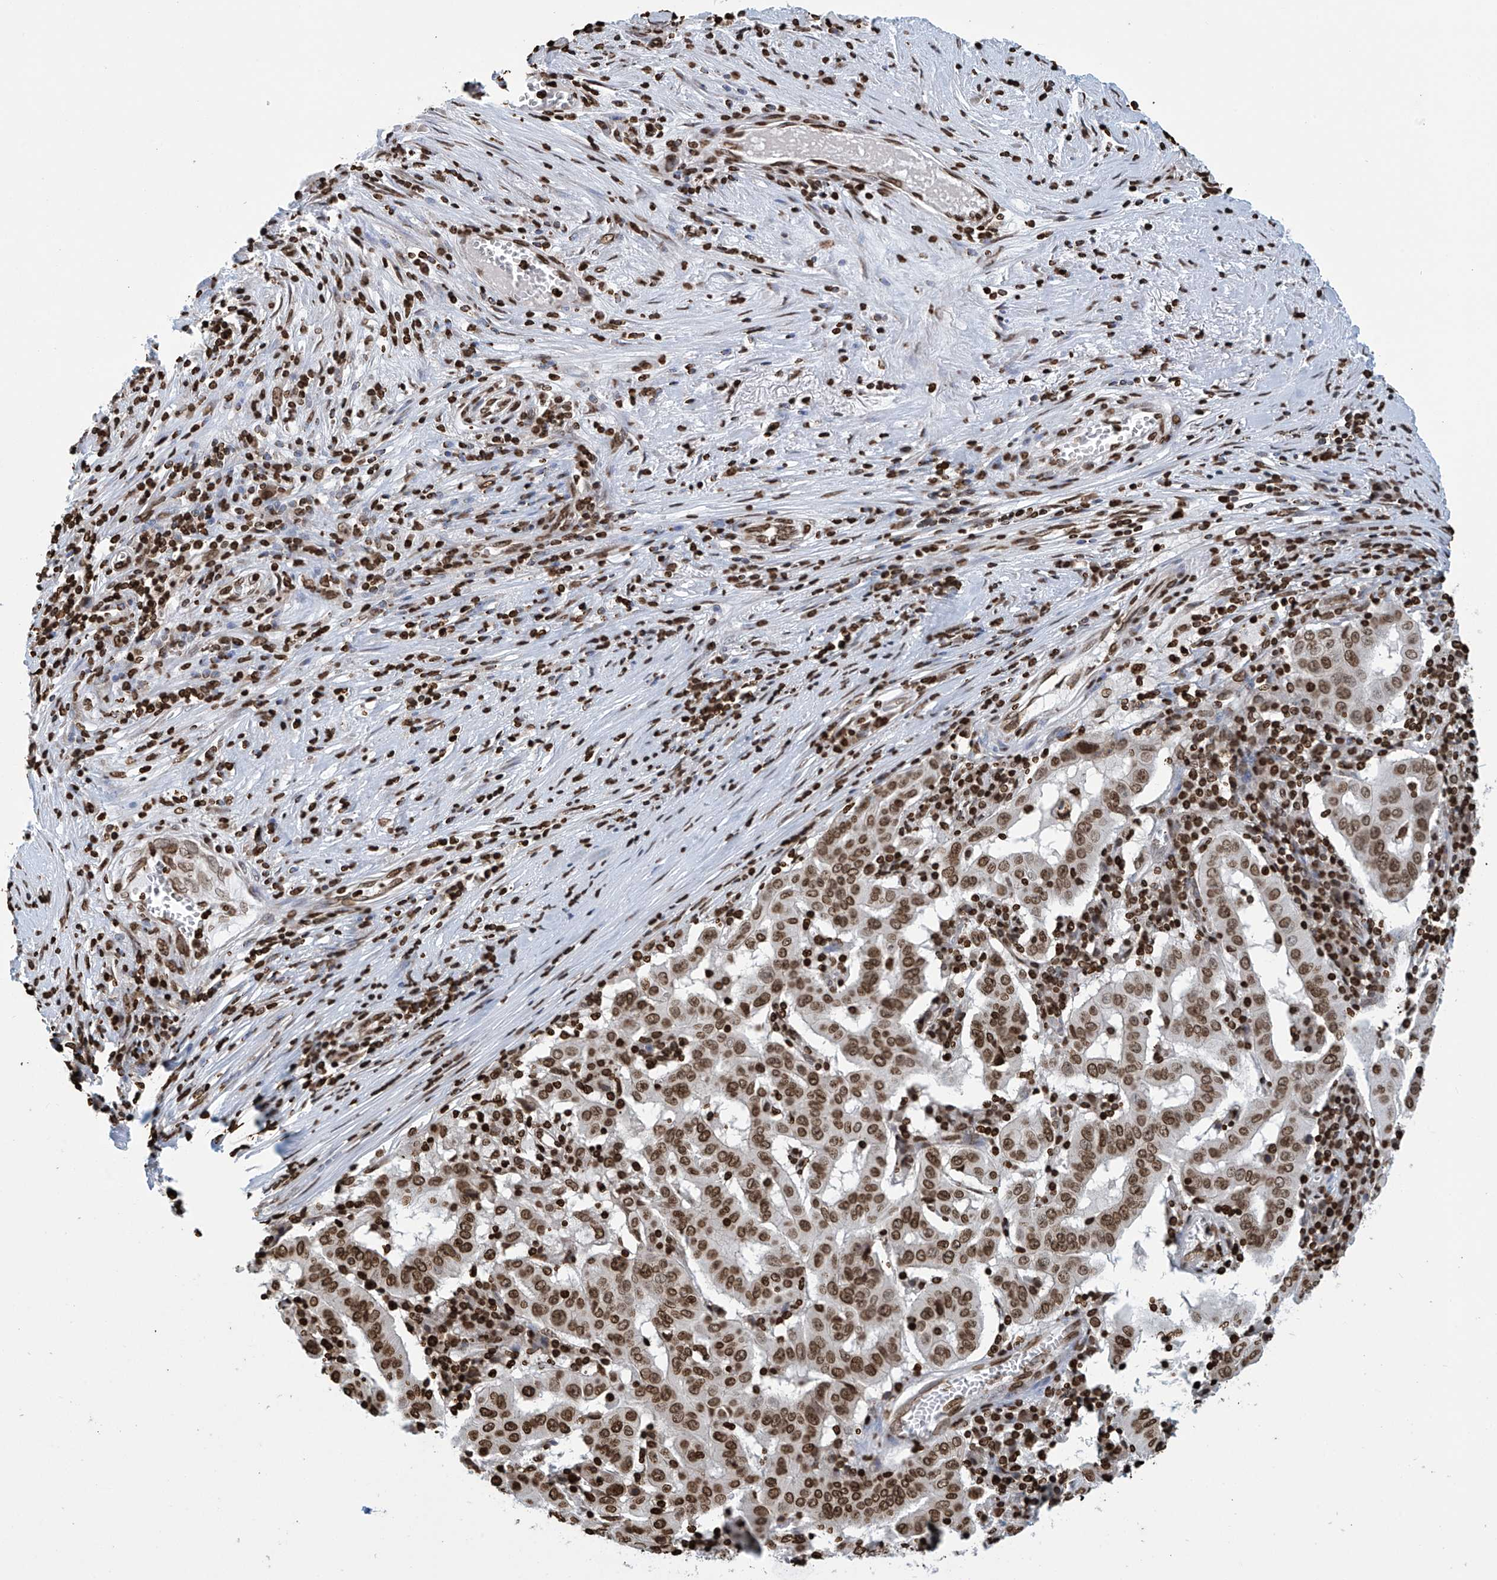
{"staining": {"intensity": "moderate", "quantity": ">75%", "location": "nuclear"}, "tissue": "pancreatic cancer", "cell_type": "Tumor cells", "image_type": "cancer", "snomed": [{"axis": "morphology", "description": "Adenocarcinoma, NOS"}, {"axis": "topography", "description": "Pancreas"}], "caption": "A photomicrograph of pancreatic cancer (adenocarcinoma) stained for a protein shows moderate nuclear brown staining in tumor cells.", "gene": "DPPA2", "patient": {"sex": "male", "age": 63}}